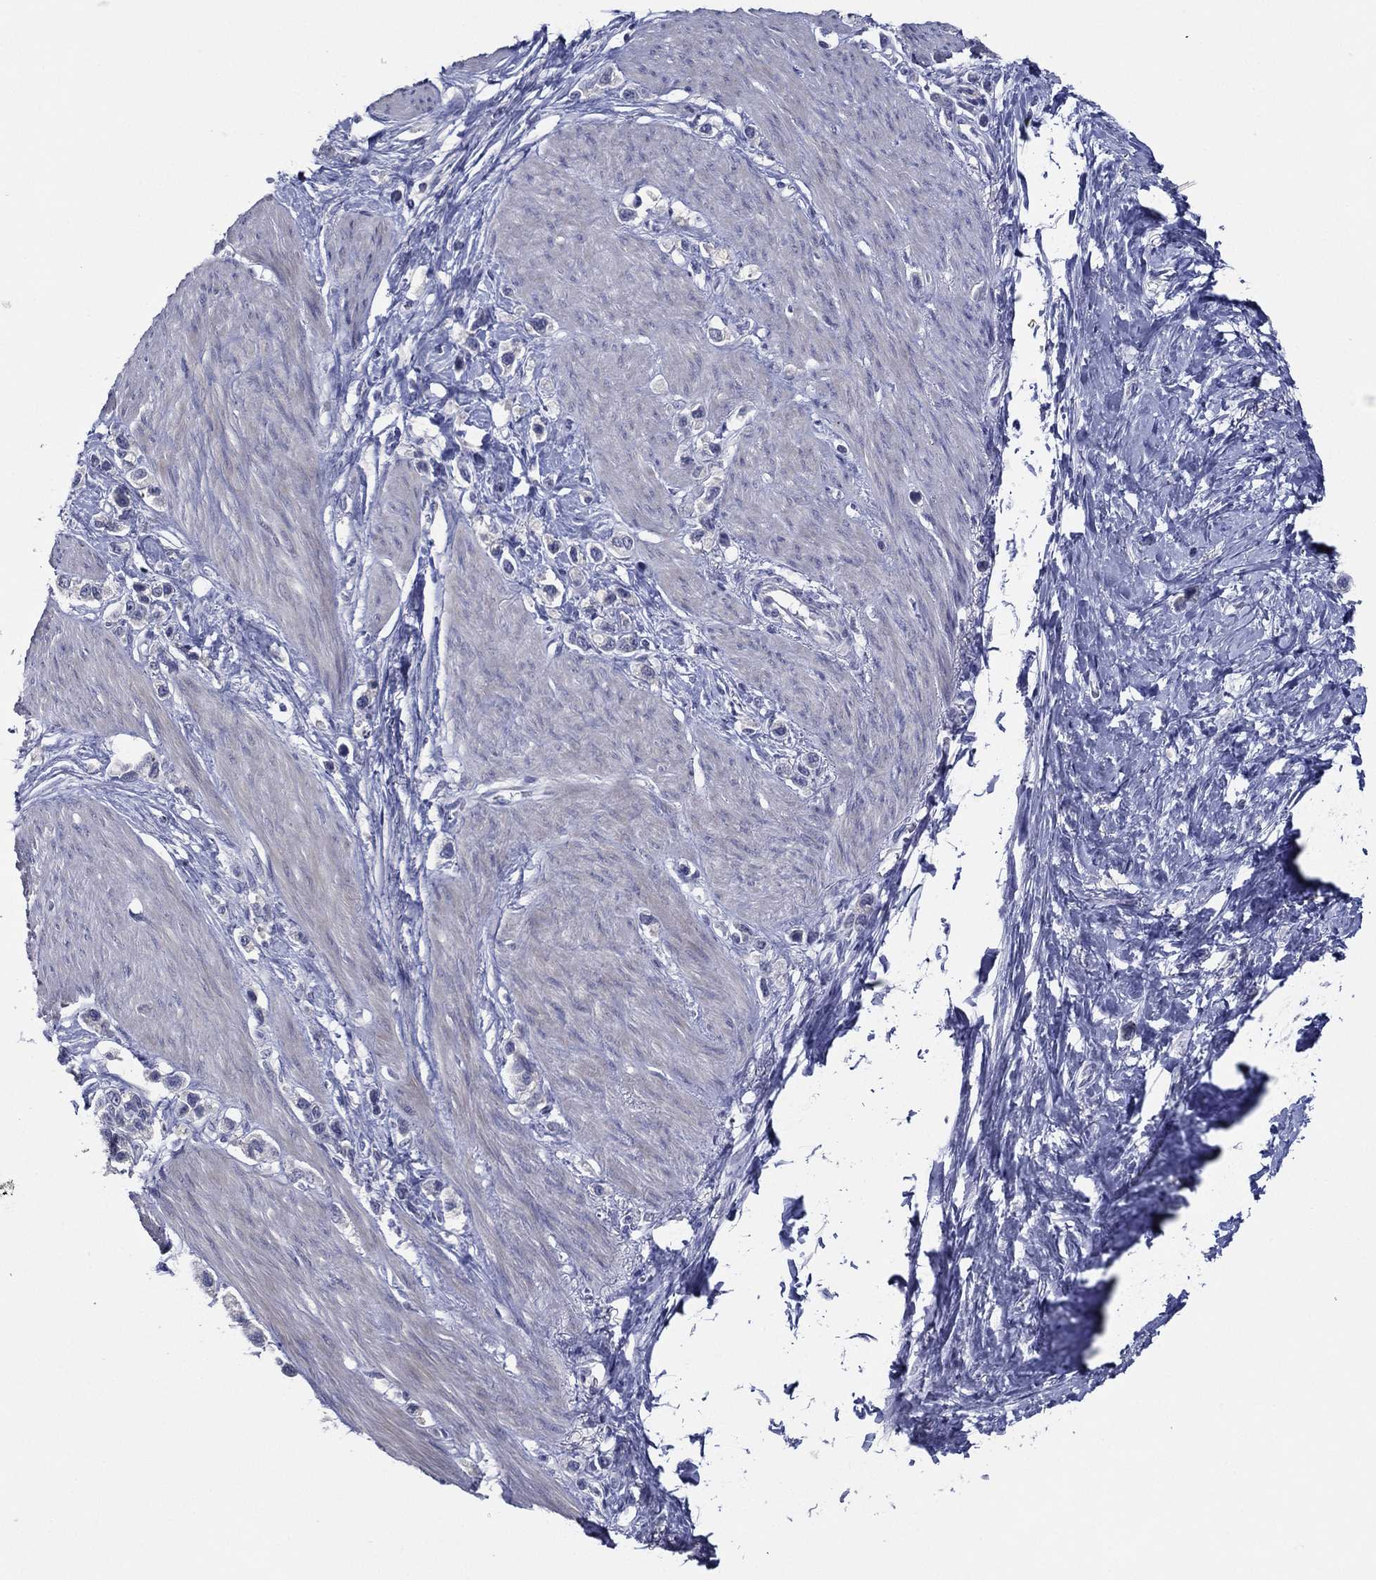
{"staining": {"intensity": "negative", "quantity": "none", "location": "none"}, "tissue": "stomach cancer", "cell_type": "Tumor cells", "image_type": "cancer", "snomed": [{"axis": "morphology", "description": "Normal tissue, NOS"}, {"axis": "morphology", "description": "Adenocarcinoma, NOS"}, {"axis": "morphology", "description": "Adenocarcinoma, High grade"}, {"axis": "topography", "description": "Stomach, upper"}, {"axis": "topography", "description": "Stomach"}], "caption": "Tumor cells show no significant protein expression in stomach high-grade adenocarcinoma.", "gene": "SLC13A4", "patient": {"sex": "female", "age": 65}}